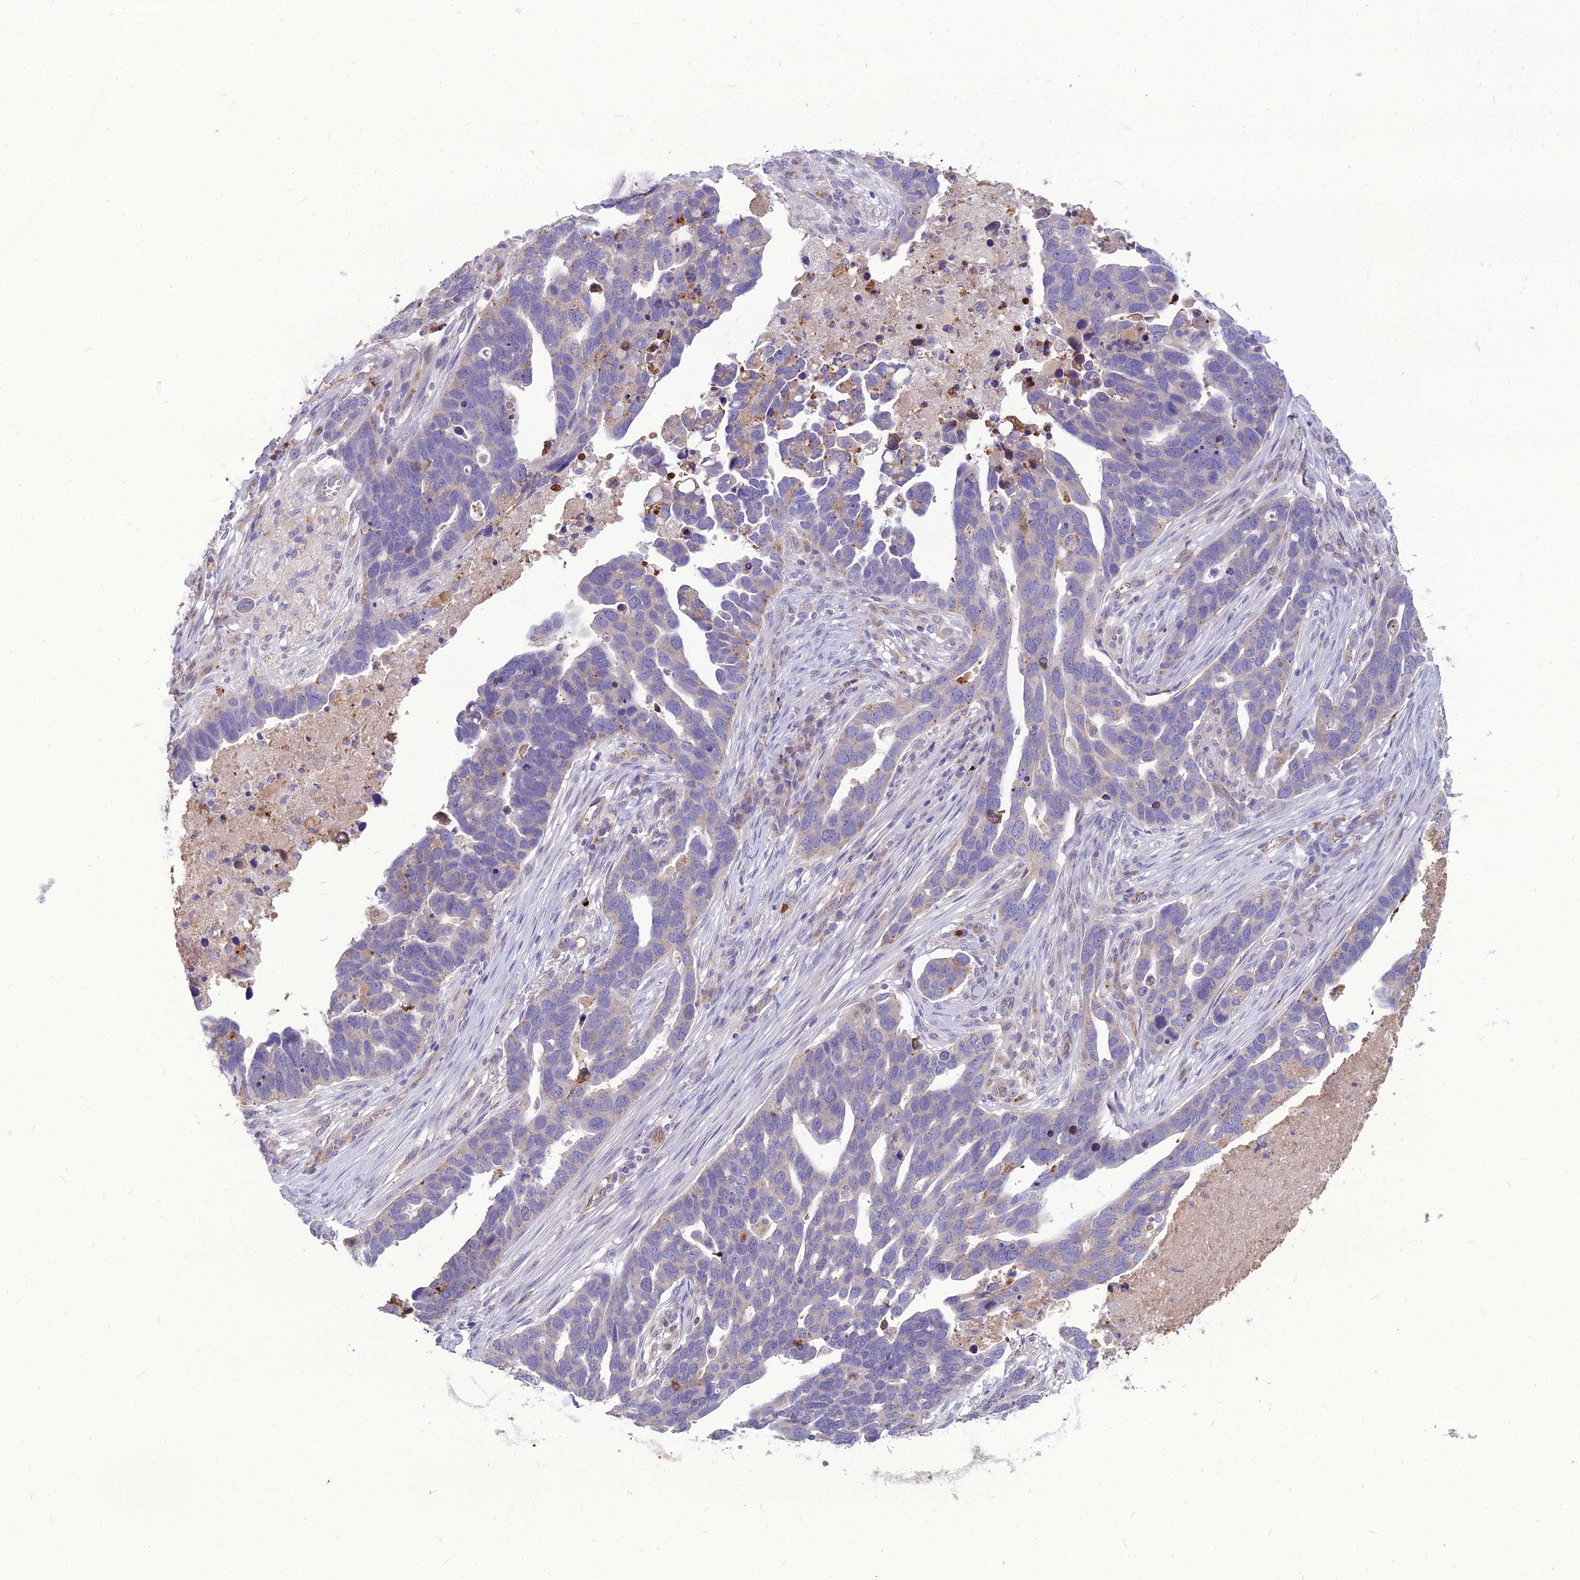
{"staining": {"intensity": "negative", "quantity": "none", "location": "none"}, "tissue": "ovarian cancer", "cell_type": "Tumor cells", "image_type": "cancer", "snomed": [{"axis": "morphology", "description": "Cystadenocarcinoma, serous, NOS"}, {"axis": "topography", "description": "Ovary"}], "caption": "There is no significant expression in tumor cells of ovarian cancer (serous cystadenocarcinoma).", "gene": "PCED1B", "patient": {"sex": "female", "age": 54}}